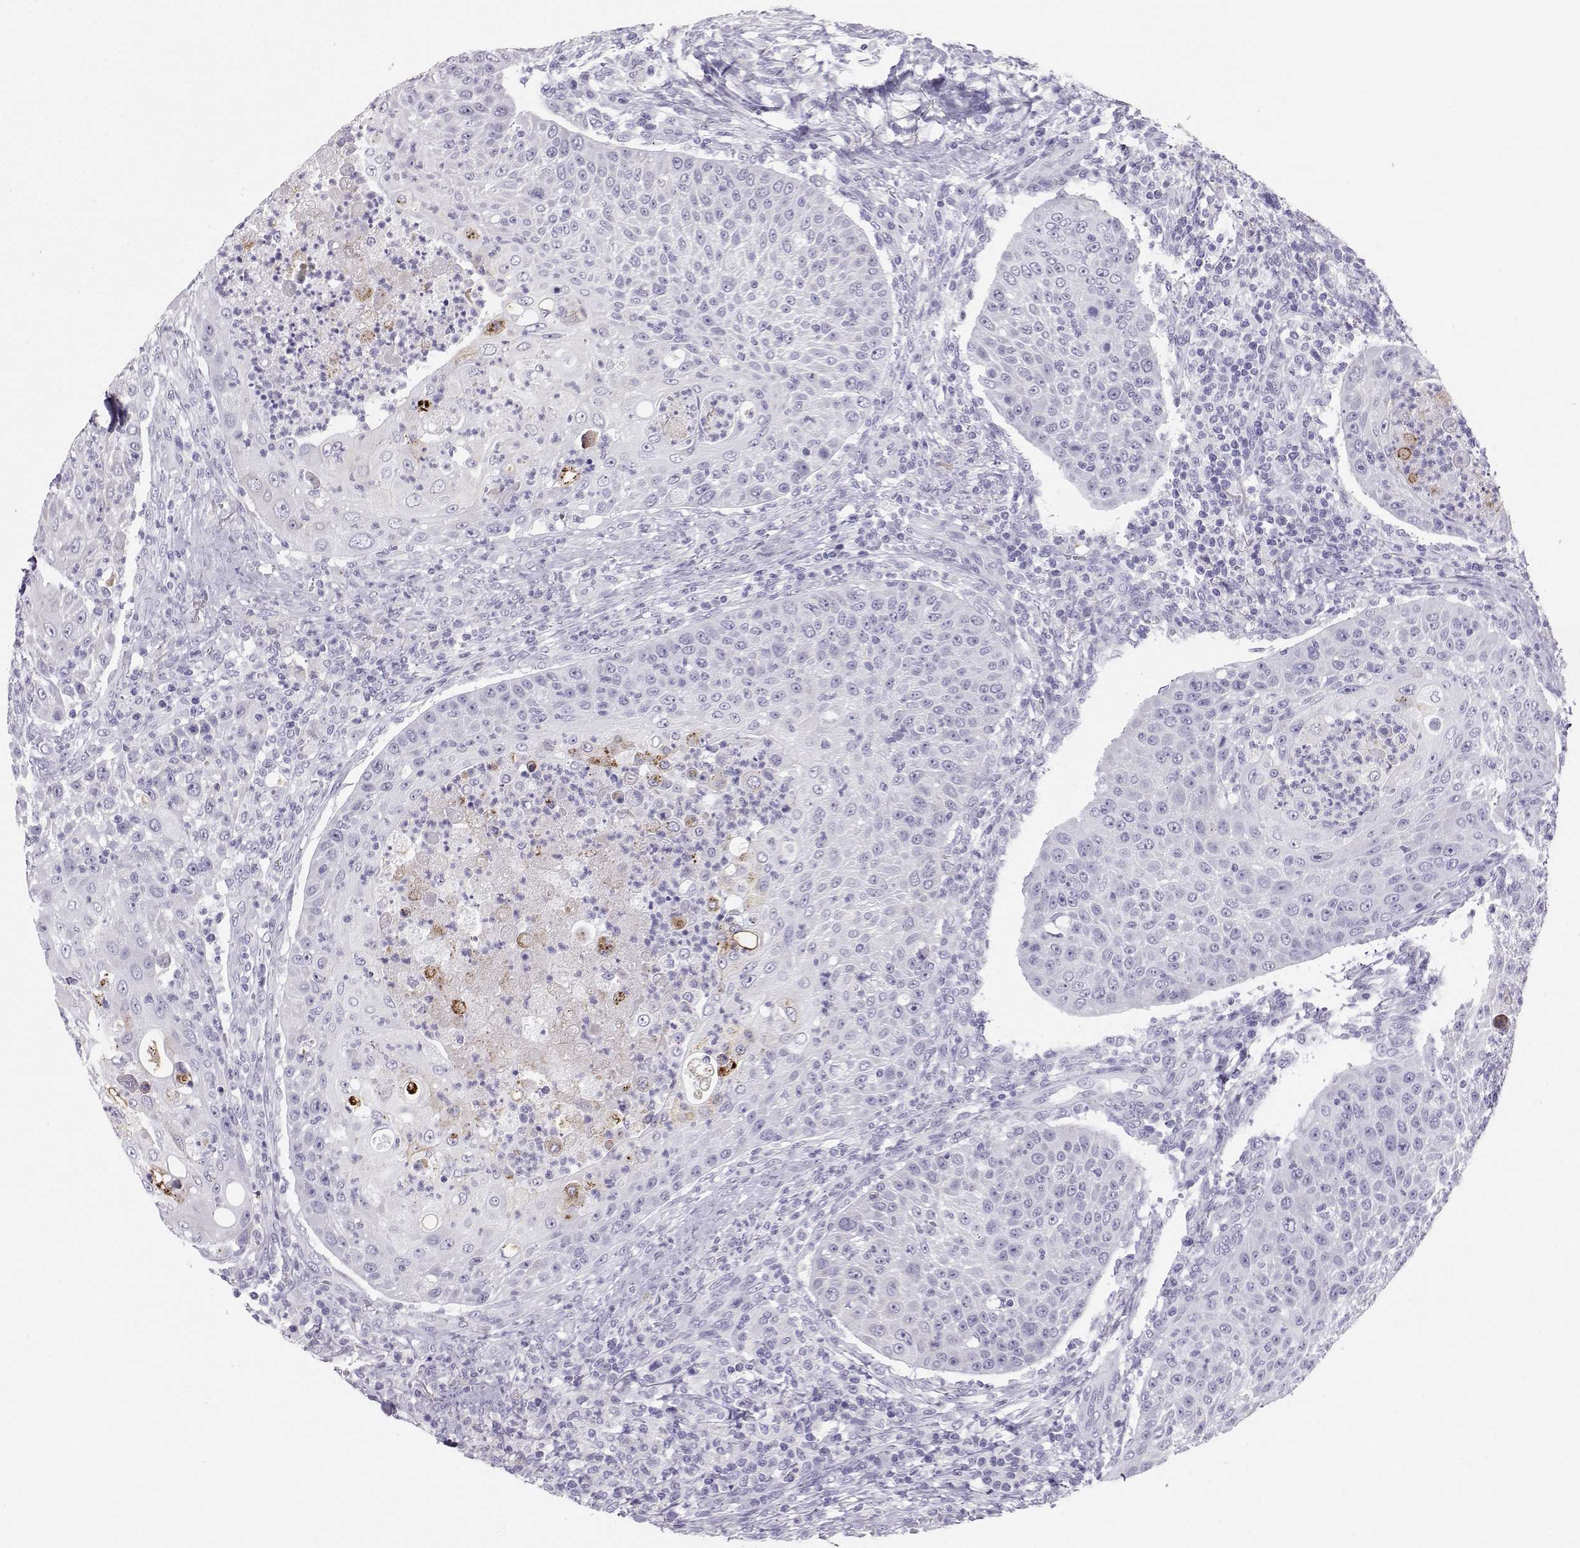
{"staining": {"intensity": "negative", "quantity": "none", "location": "none"}, "tissue": "head and neck cancer", "cell_type": "Tumor cells", "image_type": "cancer", "snomed": [{"axis": "morphology", "description": "Squamous cell carcinoma, NOS"}, {"axis": "topography", "description": "Head-Neck"}], "caption": "Human head and neck squamous cell carcinoma stained for a protein using immunohistochemistry exhibits no staining in tumor cells.", "gene": "IQCD", "patient": {"sex": "male", "age": 69}}